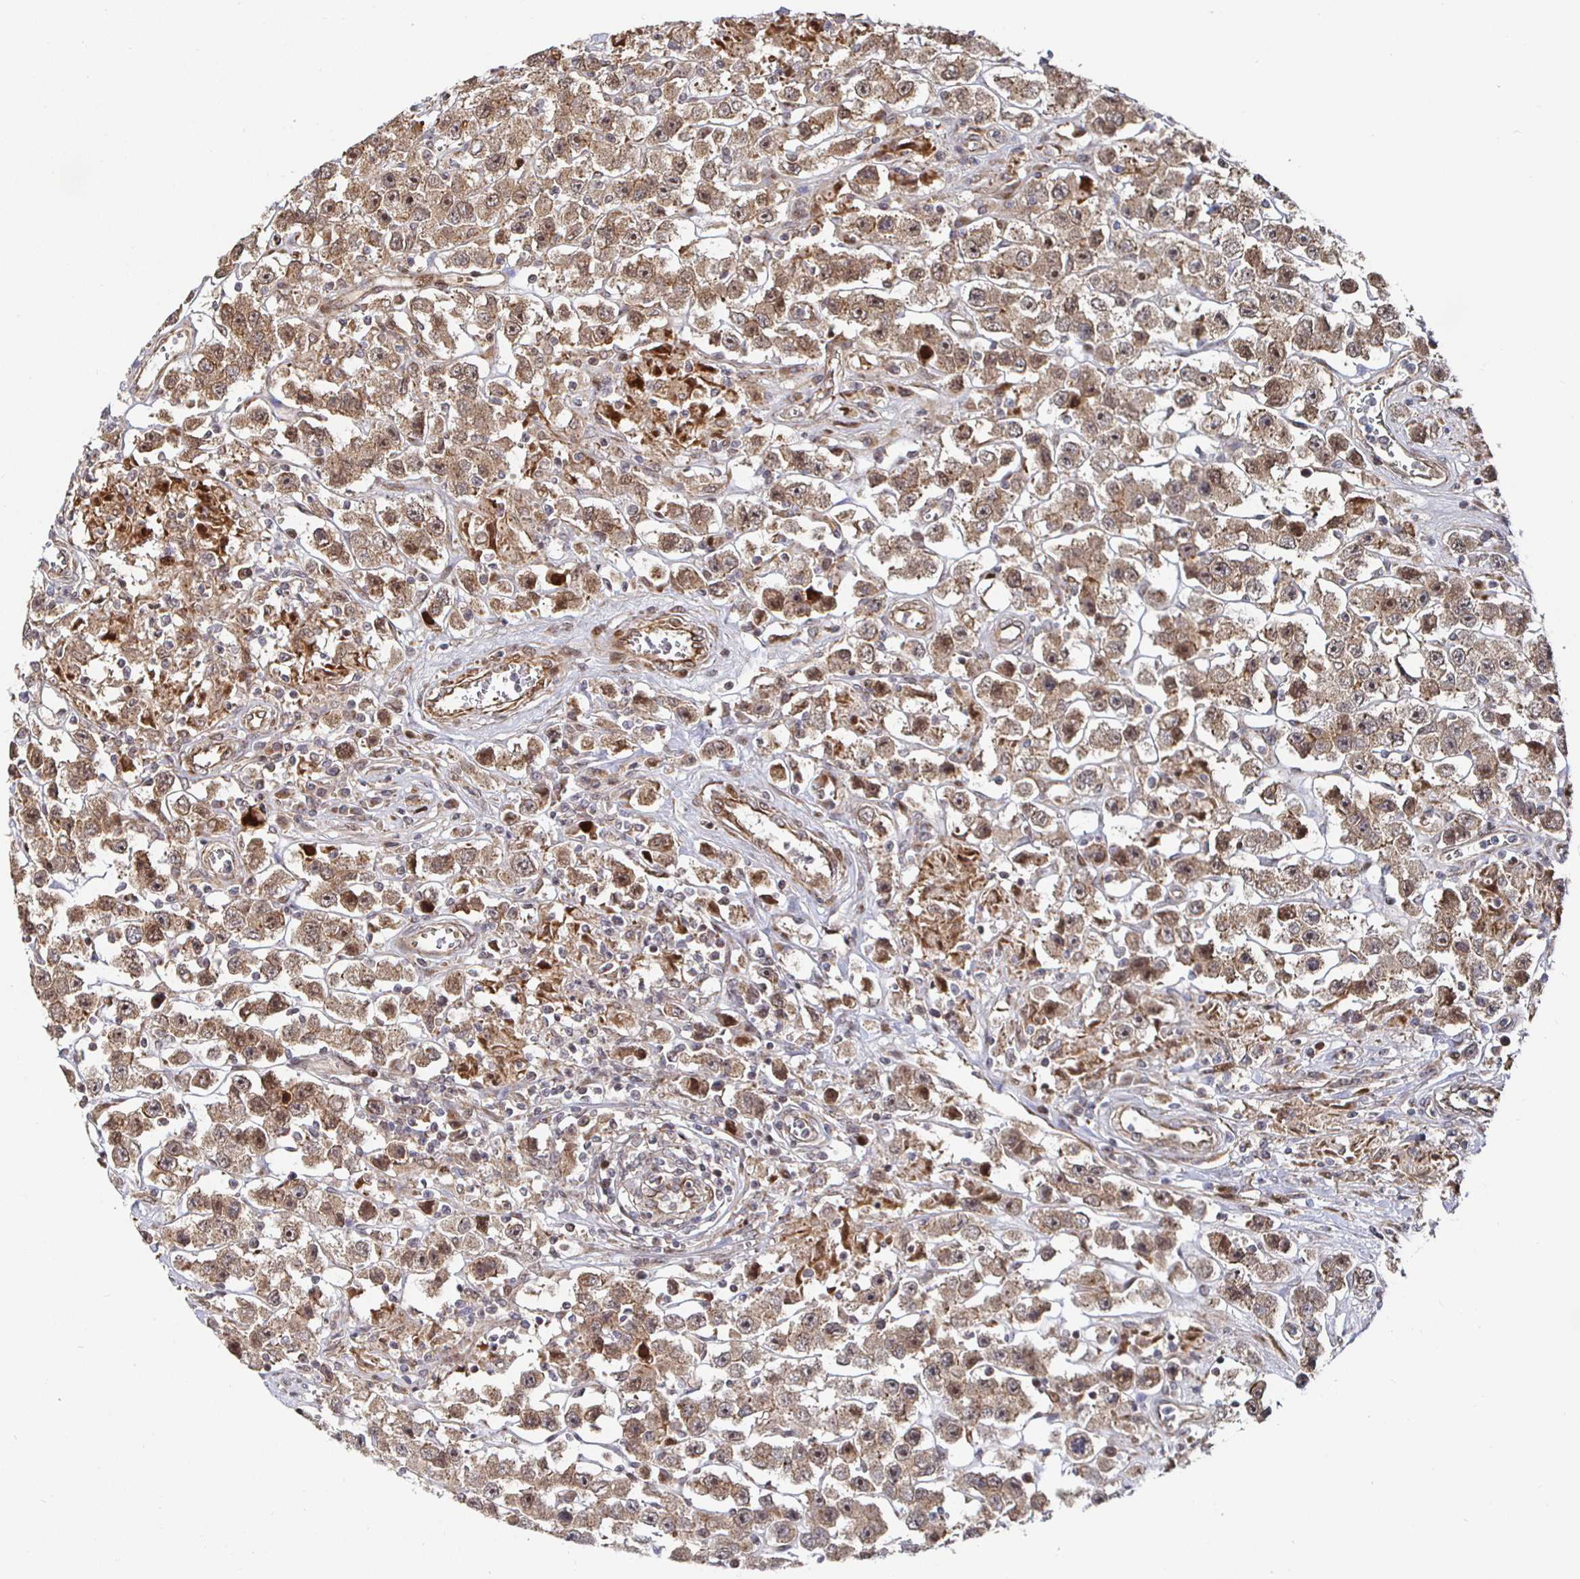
{"staining": {"intensity": "moderate", "quantity": ">75%", "location": "cytoplasmic/membranous,nuclear"}, "tissue": "testis cancer", "cell_type": "Tumor cells", "image_type": "cancer", "snomed": [{"axis": "morphology", "description": "Seminoma, NOS"}, {"axis": "topography", "description": "Testis"}], "caption": "Protein staining of testis cancer tissue shows moderate cytoplasmic/membranous and nuclear positivity in about >75% of tumor cells.", "gene": "TBKBP1", "patient": {"sex": "male", "age": 45}}